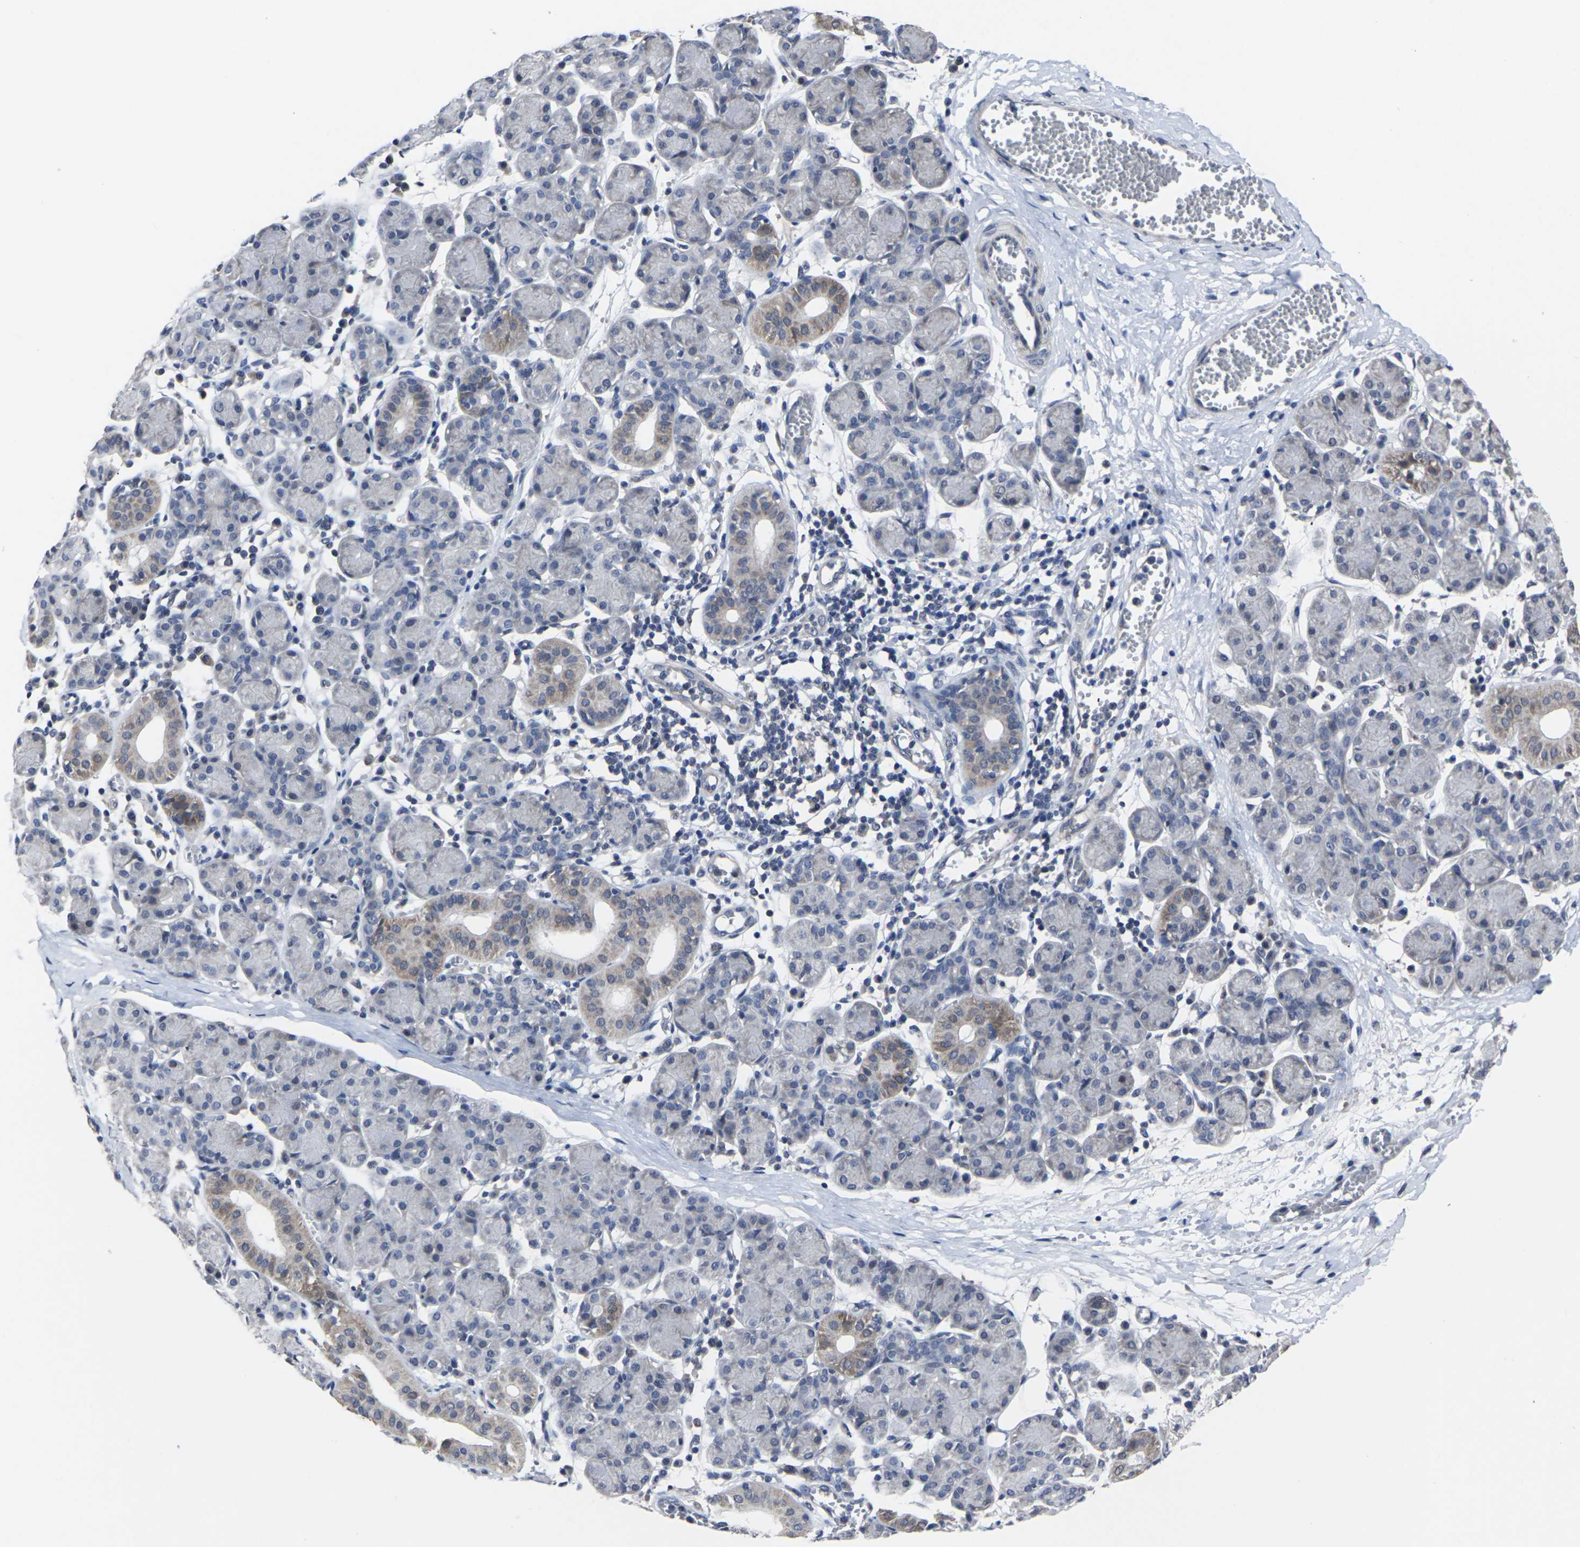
{"staining": {"intensity": "moderate", "quantity": "<25%", "location": "cytoplasmic/membranous"}, "tissue": "salivary gland", "cell_type": "Glandular cells", "image_type": "normal", "snomed": [{"axis": "morphology", "description": "Normal tissue, NOS"}, {"axis": "morphology", "description": "Inflammation, NOS"}, {"axis": "topography", "description": "Lymph node"}, {"axis": "topography", "description": "Salivary gland"}], "caption": "This is an image of immunohistochemistry (IHC) staining of unremarkable salivary gland, which shows moderate positivity in the cytoplasmic/membranous of glandular cells.", "gene": "MSANTD4", "patient": {"sex": "male", "age": 3}}